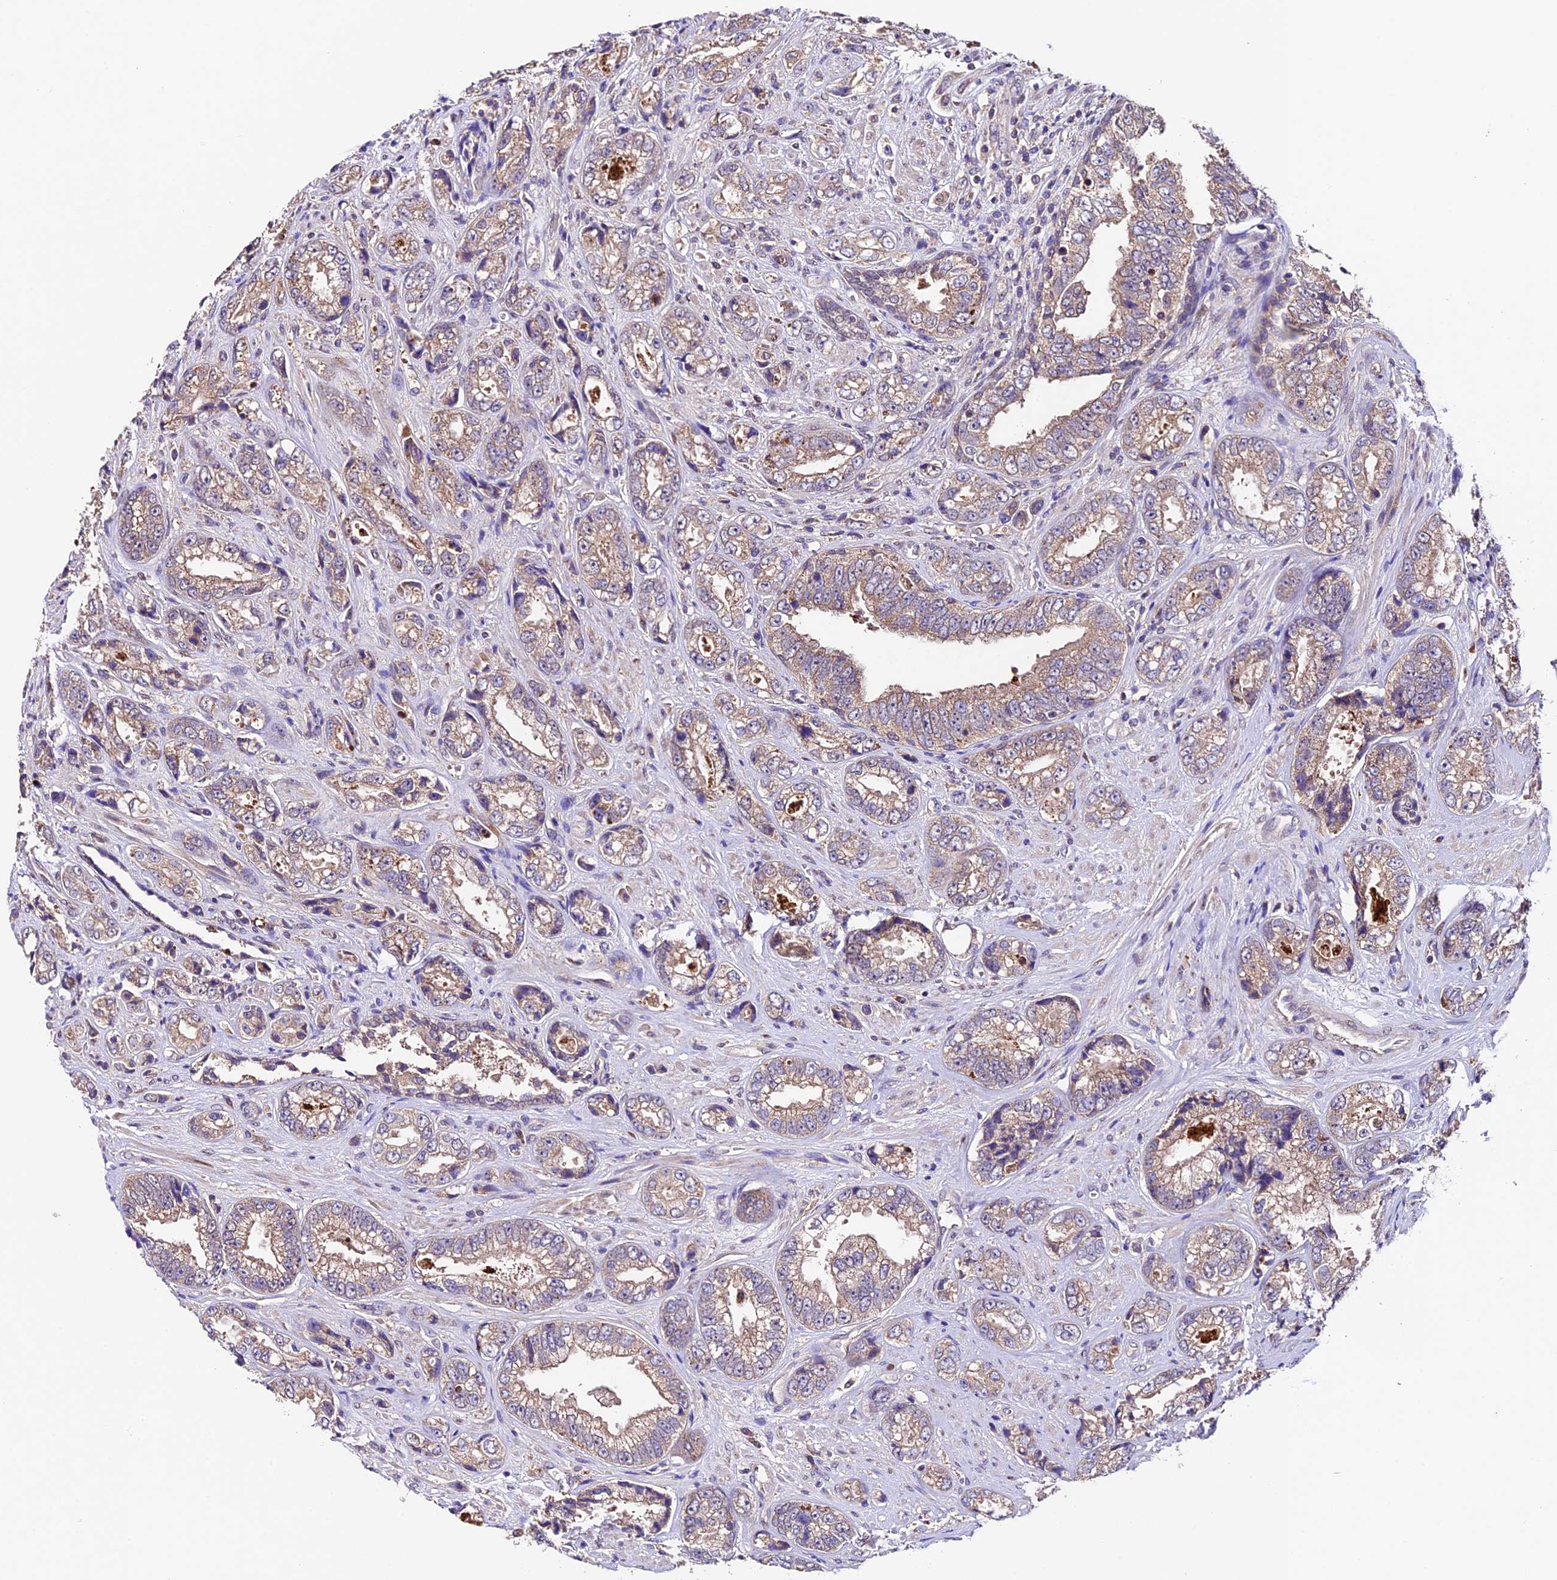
{"staining": {"intensity": "weak", "quantity": "25%-75%", "location": "cytoplasmic/membranous"}, "tissue": "prostate cancer", "cell_type": "Tumor cells", "image_type": "cancer", "snomed": [{"axis": "morphology", "description": "Adenocarcinoma, High grade"}, {"axis": "topography", "description": "Prostate"}], "caption": "An image of human prostate cancer stained for a protein displays weak cytoplasmic/membranous brown staining in tumor cells.", "gene": "SBNO2", "patient": {"sex": "male", "age": 61}}